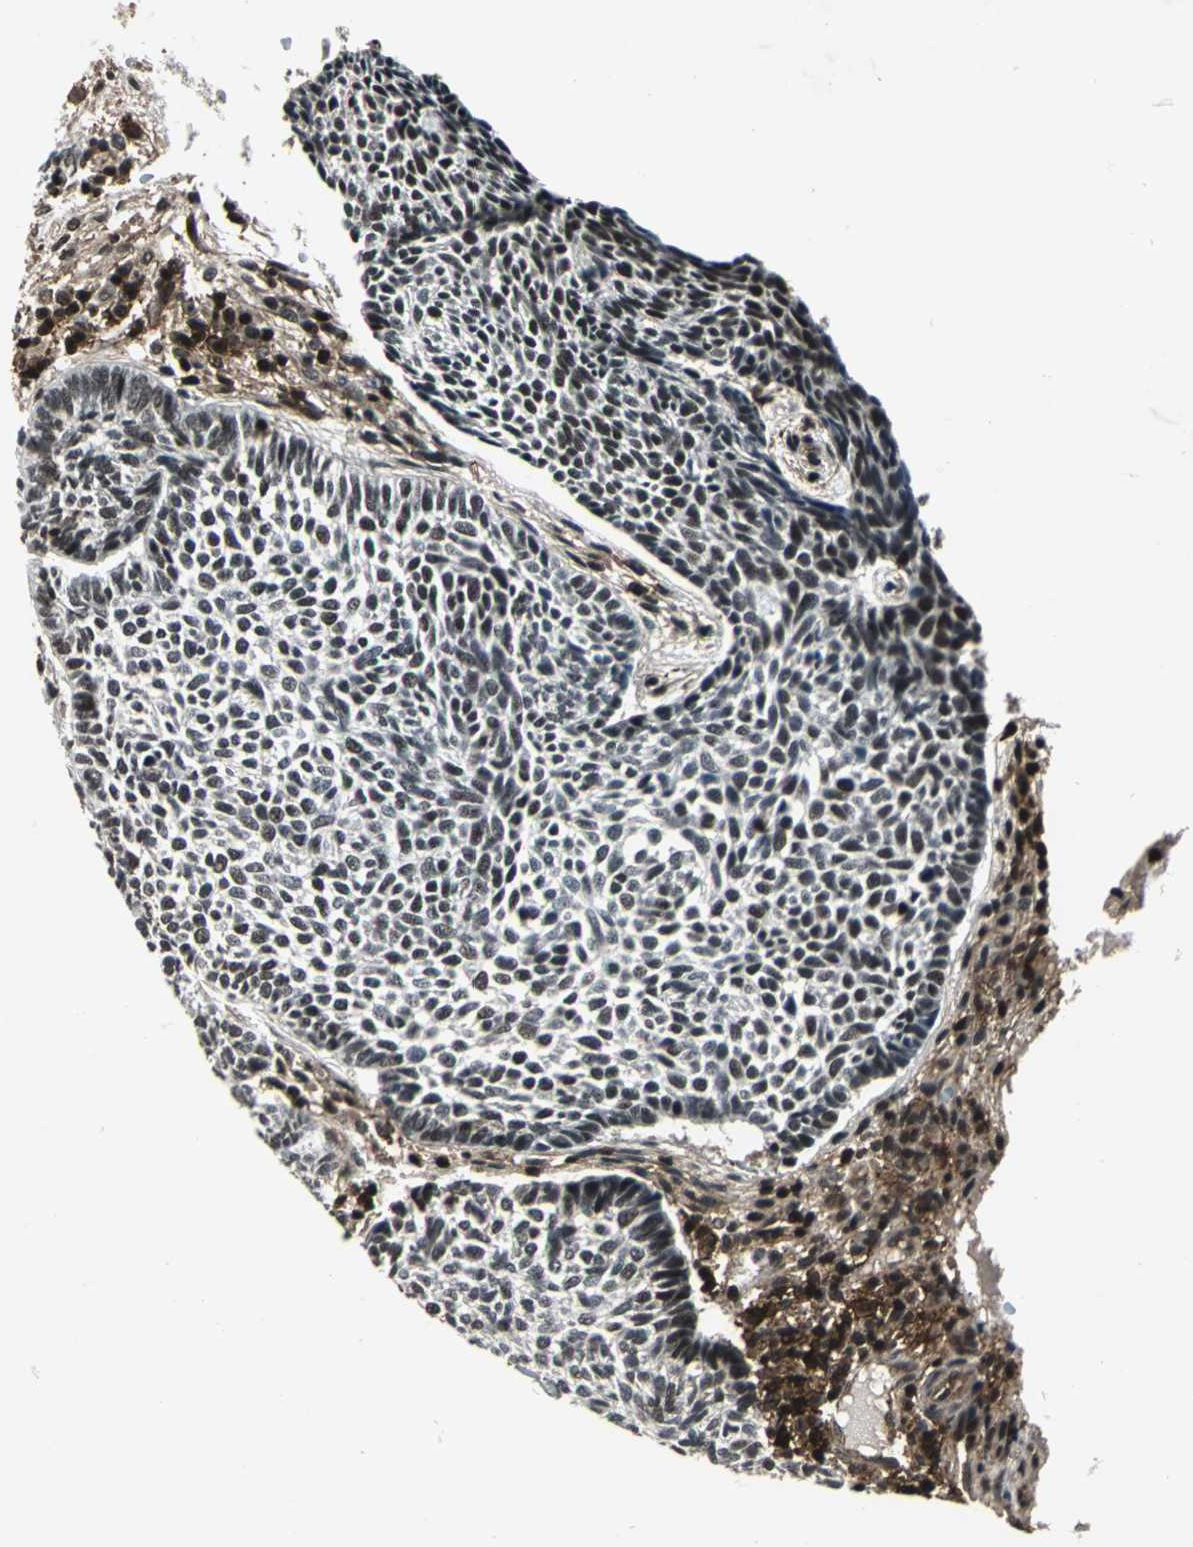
{"staining": {"intensity": "weak", "quantity": "25%-75%", "location": "nuclear"}, "tissue": "skin cancer", "cell_type": "Tumor cells", "image_type": "cancer", "snomed": [{"axis": "morphology", "description": "Normal tissue, NOS"}, {"axis": "morphology", "description": "Basal cell carcinoma"}, {"axis": "topography", "description": "Skin"}], "caption": "There is low levels of weak nuclear positivity in tumor cells of skin cancer (basal cell carcinoma), as demonstrated by immunohistochemical staining (brown color).", "gene": "NR2C2", "patient": {"sex": "male", "age": 87}}